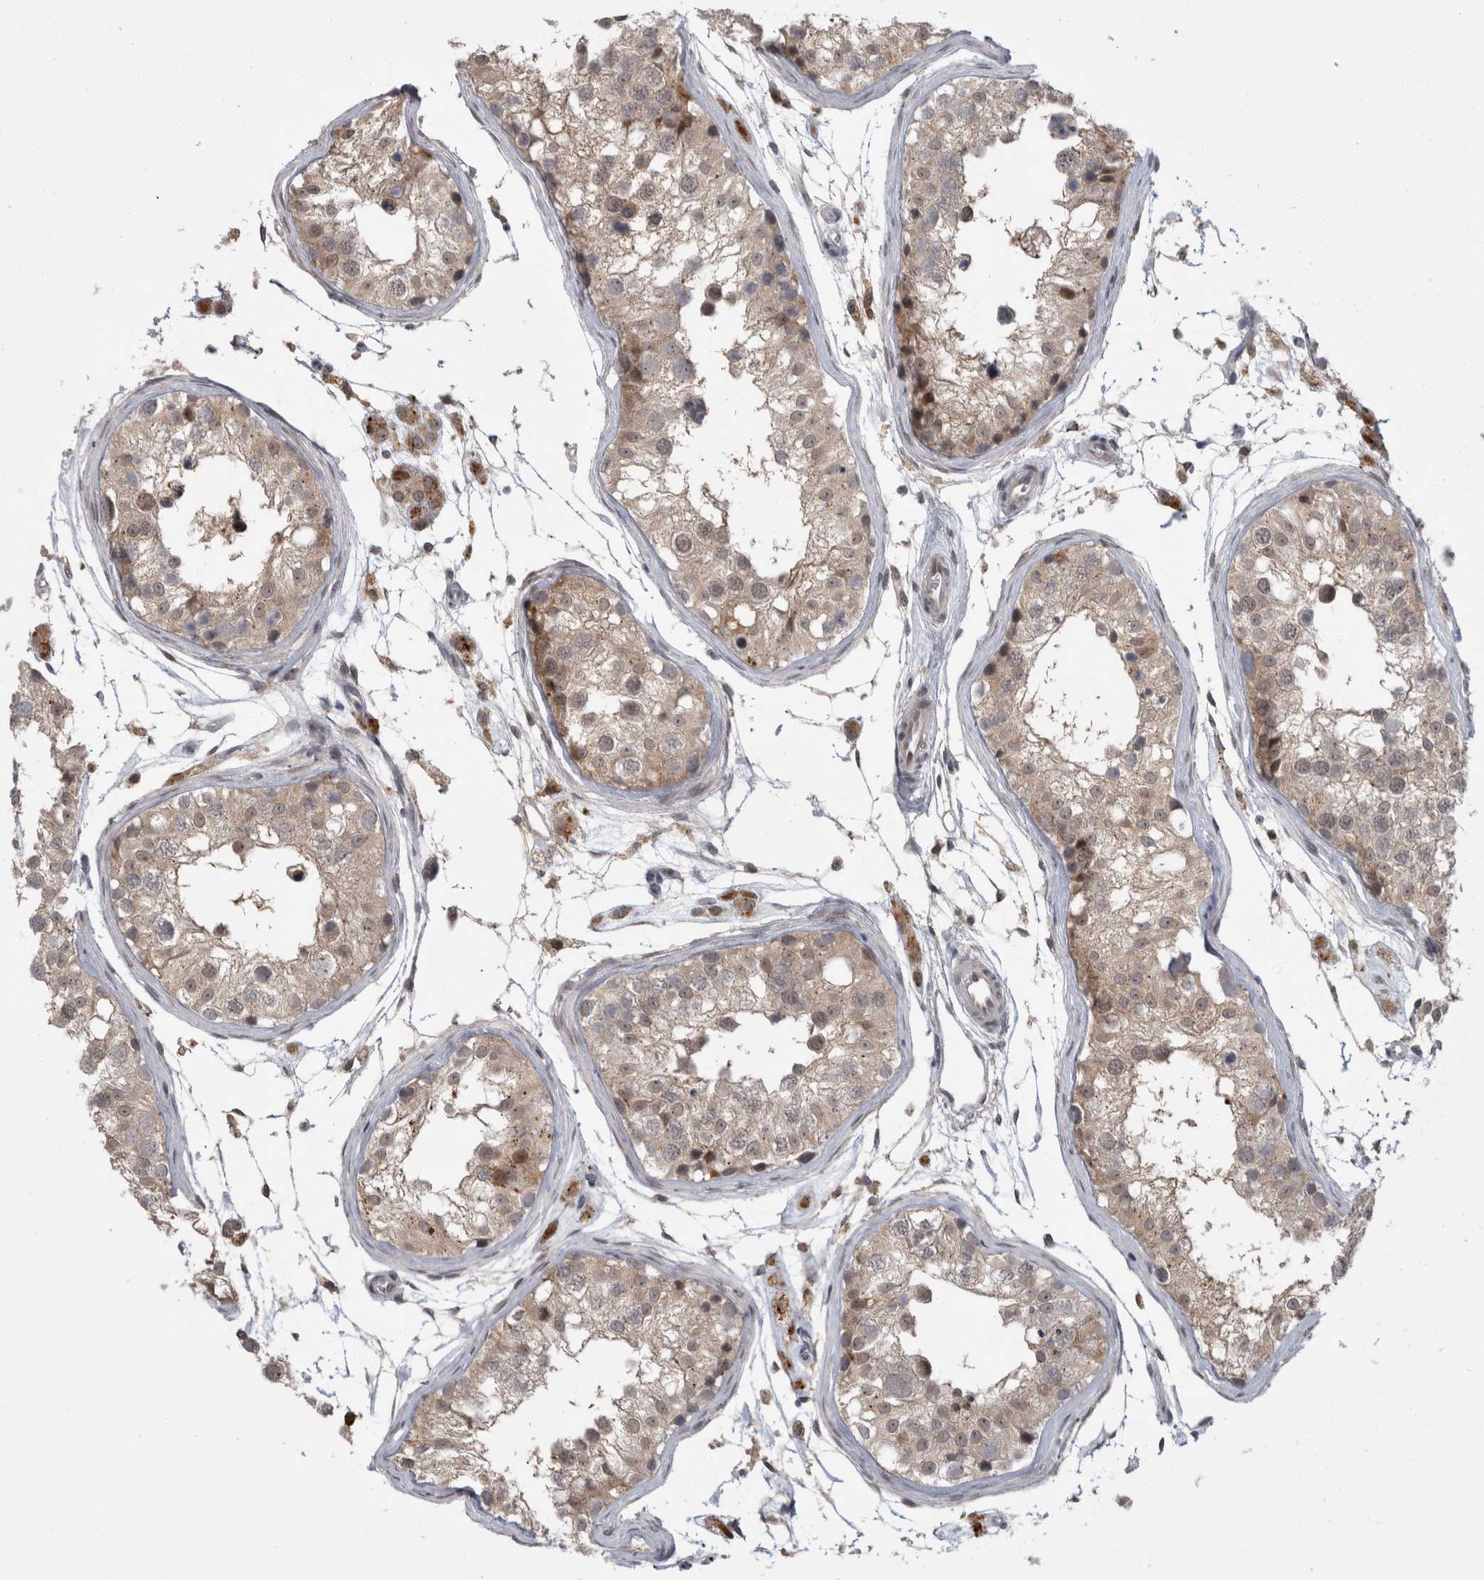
{"staining": {"intensity": "moderate", "quantity": ">75%", "location": "cytoplasmic/membranous,nuclear"}, "tissue": "testis", "cell_type": "Cells in seminiferous ducts", "image_type": "normal", "snomed": [{"axis": "morphology", "description": "Normal tissue, NOS"}, {"axis": "morphology", "description": "Adenocarcinoma, metastatic, NOS"}, {"axis": "topography", "description": "Testis"}], "caption": "Cells in seminiferous ducts exhibit medium levels of moderate cytoplasmic/membranous,nuclear positivity in approximately >75% of cells in unremarkable human testis.", "gene": "MTBP", "patient": {"sex": "male", "age": 26}}